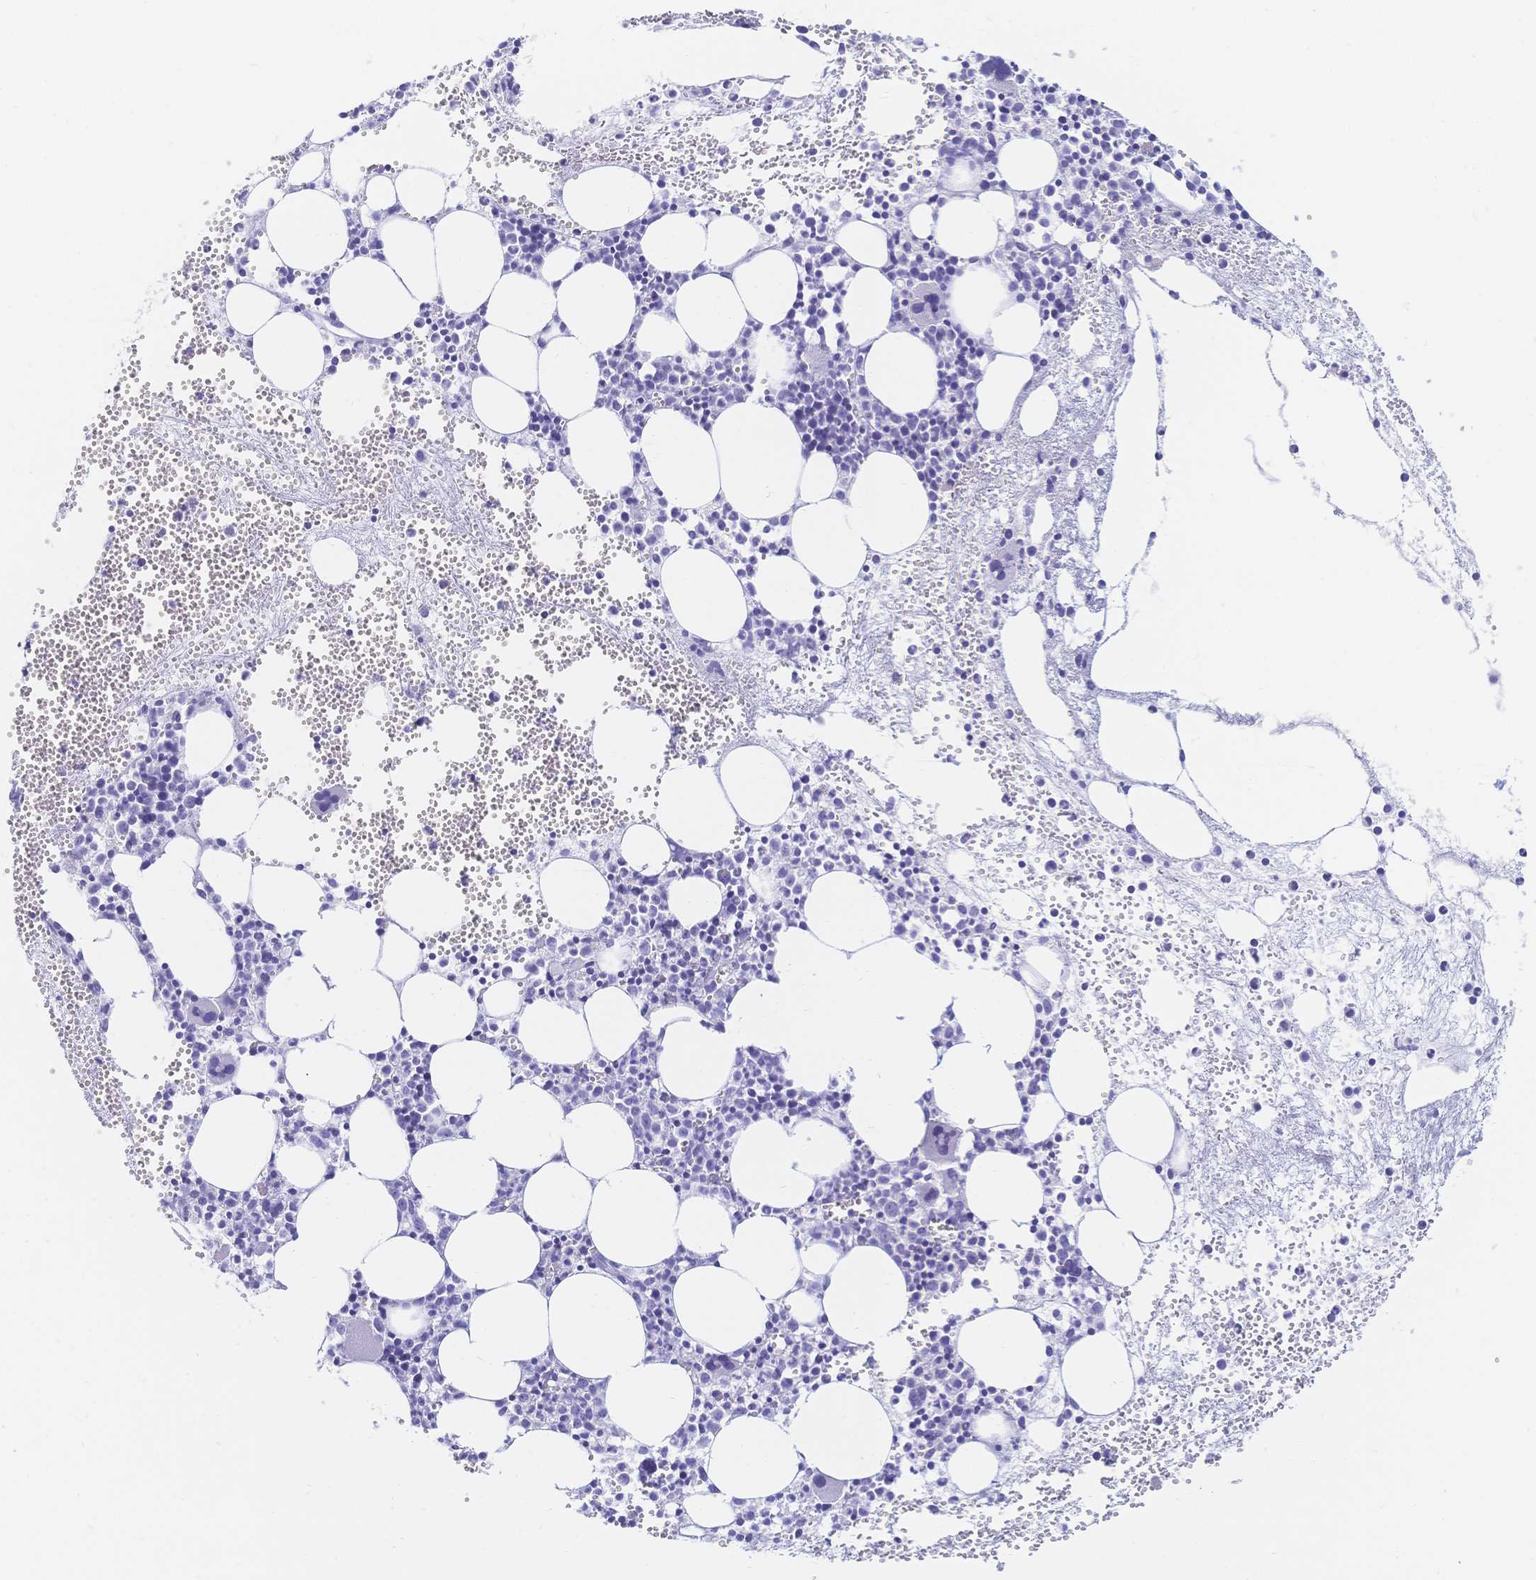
{"staining": {"intensity": "negative", "quantity": "none", "location": "none"}, "tissue": "bone marrow", "cell_type": "Hematopoietic cells", "image_type": "normal", "snomed": [{"axis": "morphology", "description": "Normal tissue, NOS"}, {"axis": "topography", "description": "Bone marrow"}], "caption": "High magnification brightfield microscopy of benign bone marrow stained with DAB (brown) and counterstained with hematoxylin (blue): hematopoietic cells show no significant staining.", "gene": "MEP1B", "patient": {"sex": "female", "age": 57}}